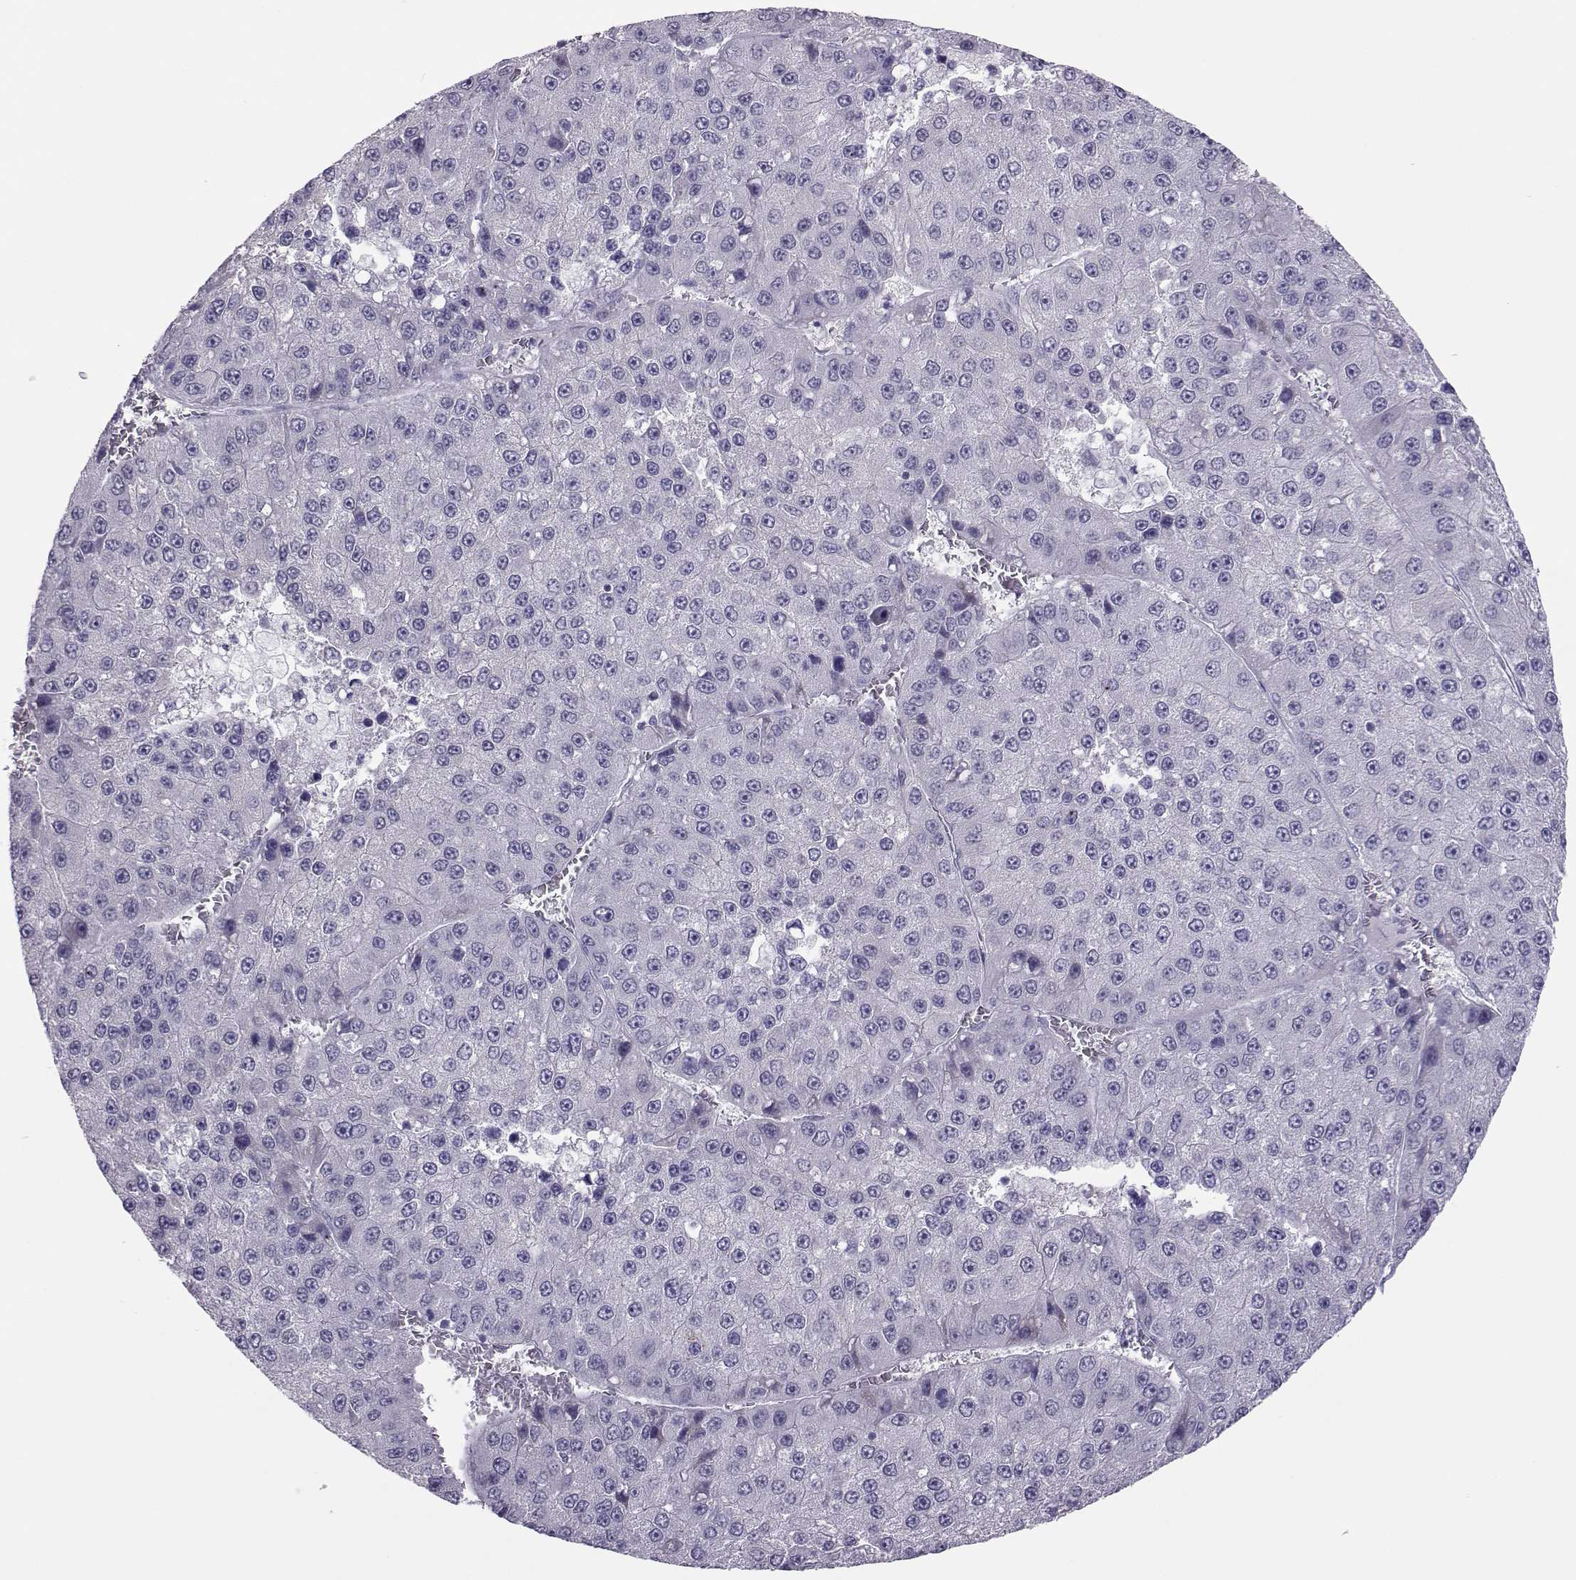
{"staining": {"intensity": "negative", "quantity": "none", "location": "none"}, "tissue": "liver cancer", "cell_type": "Tumor cells", "image_type": "cancer", "snomed": [{"axis": "morphology", "description": "Carcinoma, Hepatocellular, NOS"}, {"axis": "topography", "description": "Liver"}], "caption": "IHC photomicrograph of human hepatocellular carcinoma (liver) stained for a protein (brown), which shows no positivity in tumor cells.", "gene": "TRPM7", "patient": {"sex": "female", "age": 73}}